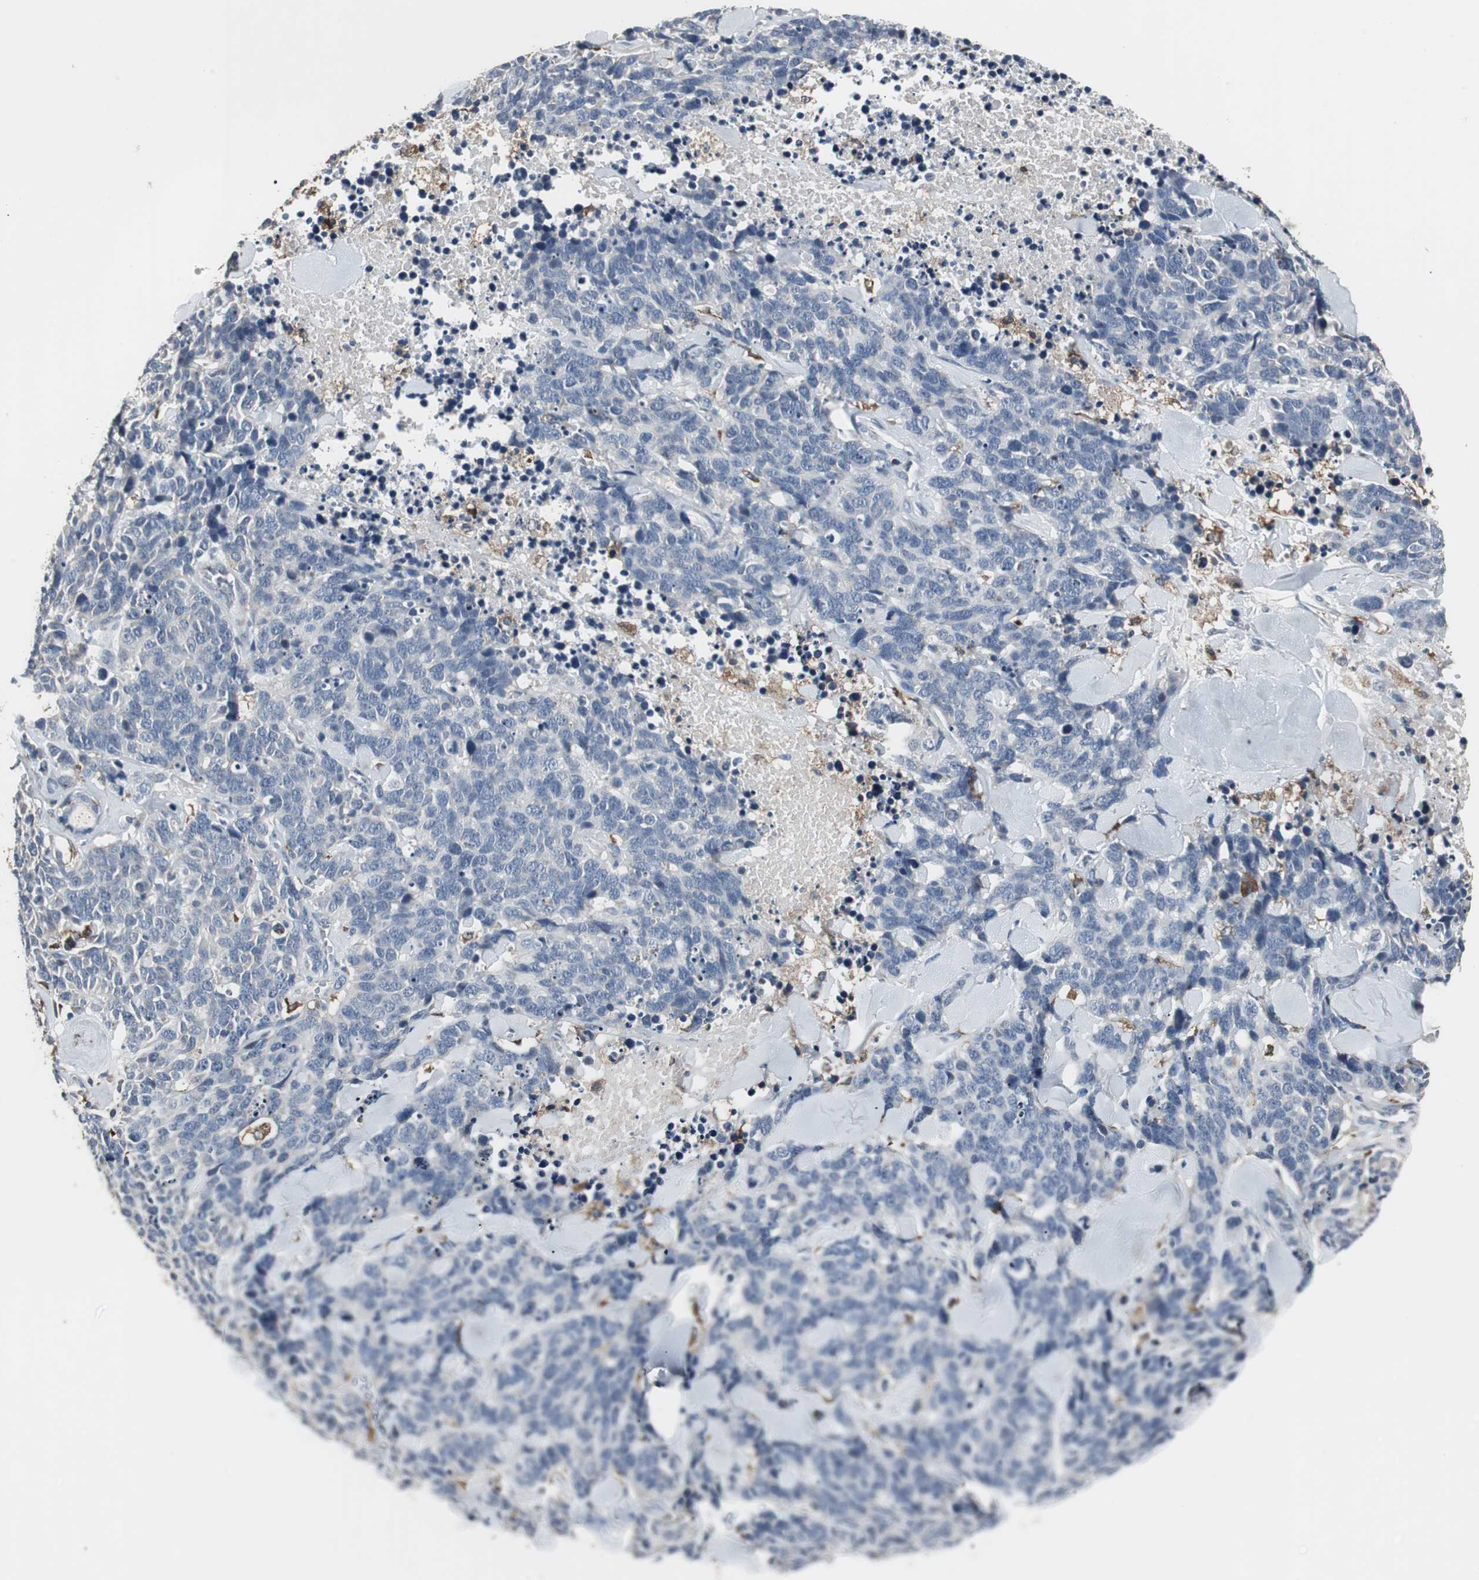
{"staining": {"intensity": "negative", "quantity": "none", "location": "none"}, "tissue": "lung cancer", "cell_type": "Tumor cells", "image_type": "cancer", "snomed": [{"axis": "morphology", "description": "Neoplasm, malignant, NOS"}, {"axis": "topography", "description": "Lung"}], "caption": "Immunohistochemical staining of human malignant neoplasm (lung) shows no significant expression in tumor cells.", "gene": "NCF2", "patient": {"sex": "female", "age": 58}}